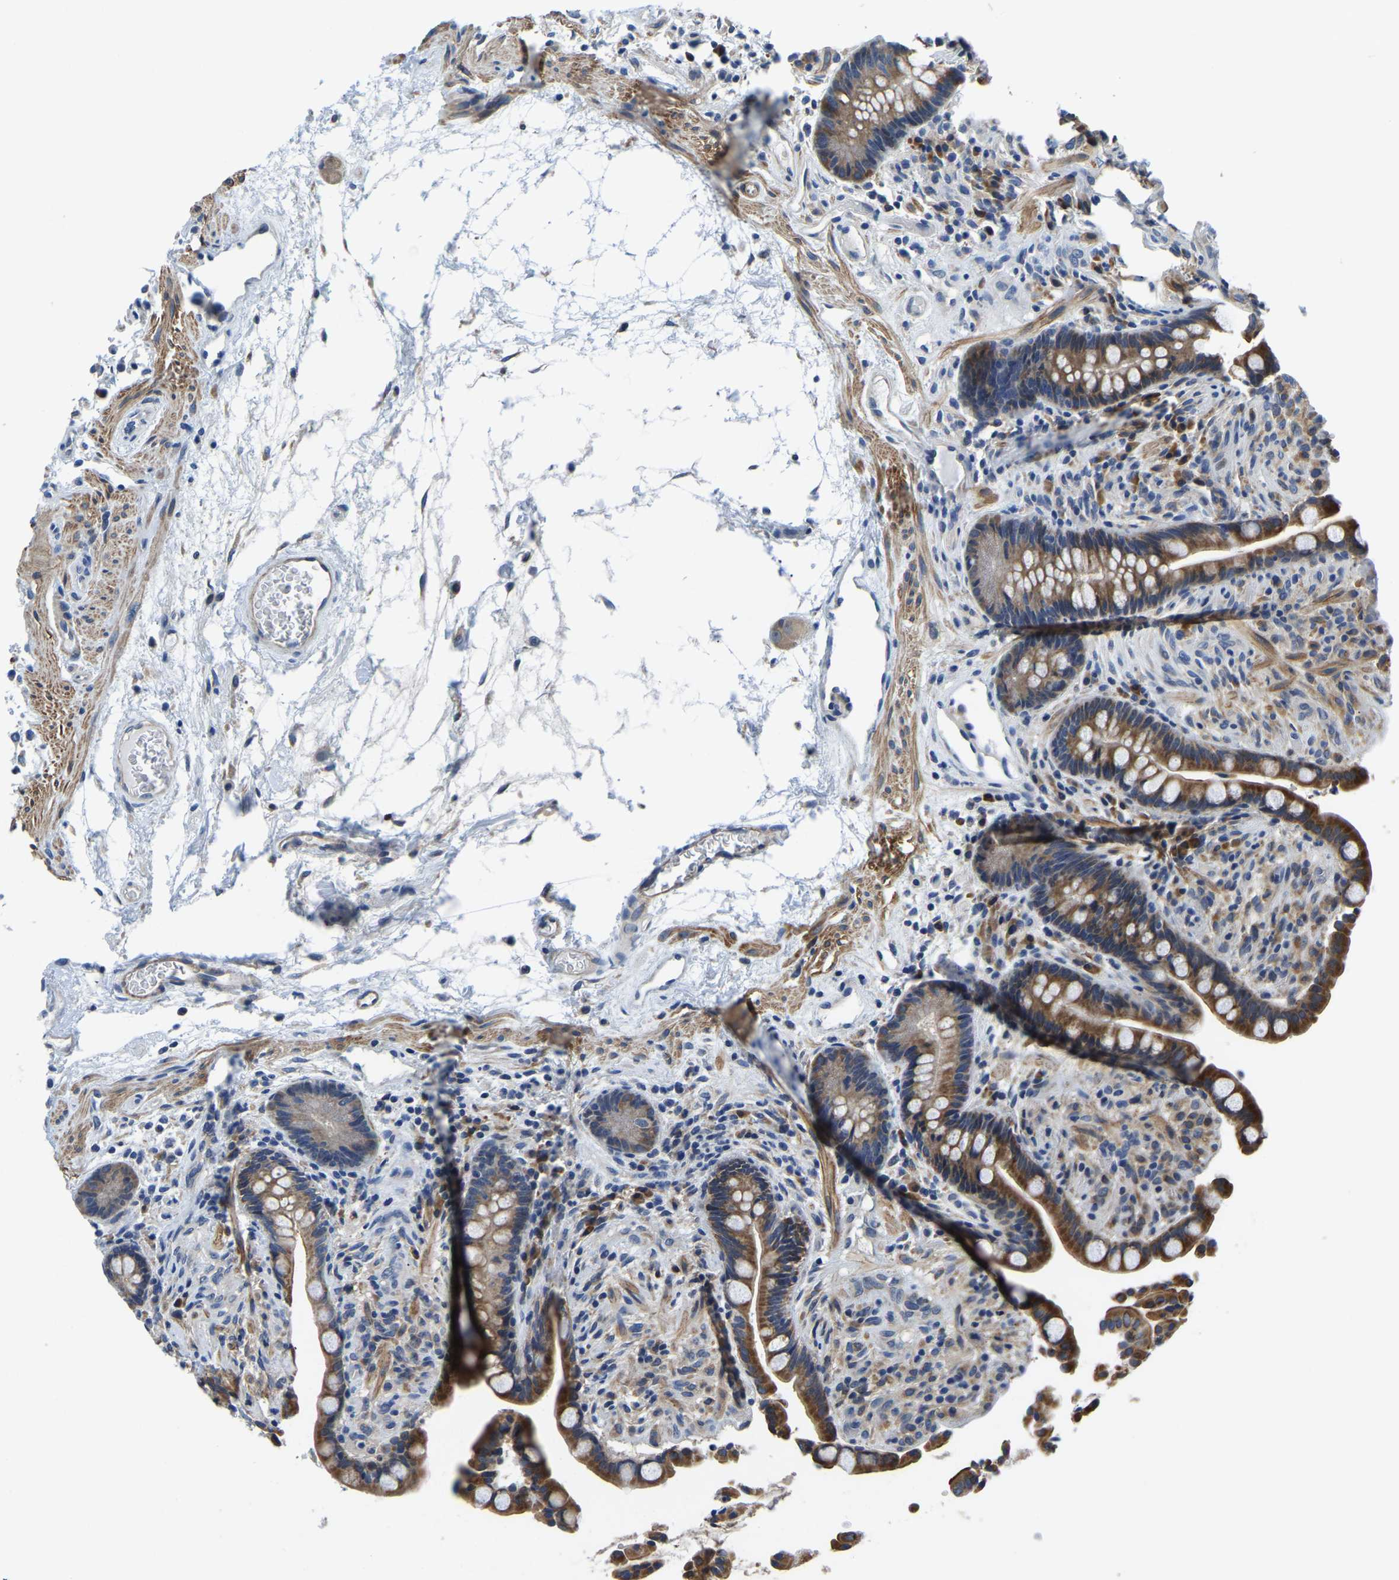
{"staining": {"intensity": "negative", "quantity": "none", "location": "none"}, "tissue": "colon", "cell_type": "Endothelial cells", "image_type": "normal", "snomed": [{"axis": "morphology", "description": "Normal tissue, NOS"}, {"axis": "topography", "description": "Colon"}], "caption": "Immunohistochemical staining of normal colon displays no significant expression in endothelial cells. The staining is performed using DAB brown chromogen with nuclei counter-stained in using hematoxylin.", "gene": "LIAS", "patient": {"sex": "male", "age": 73}}